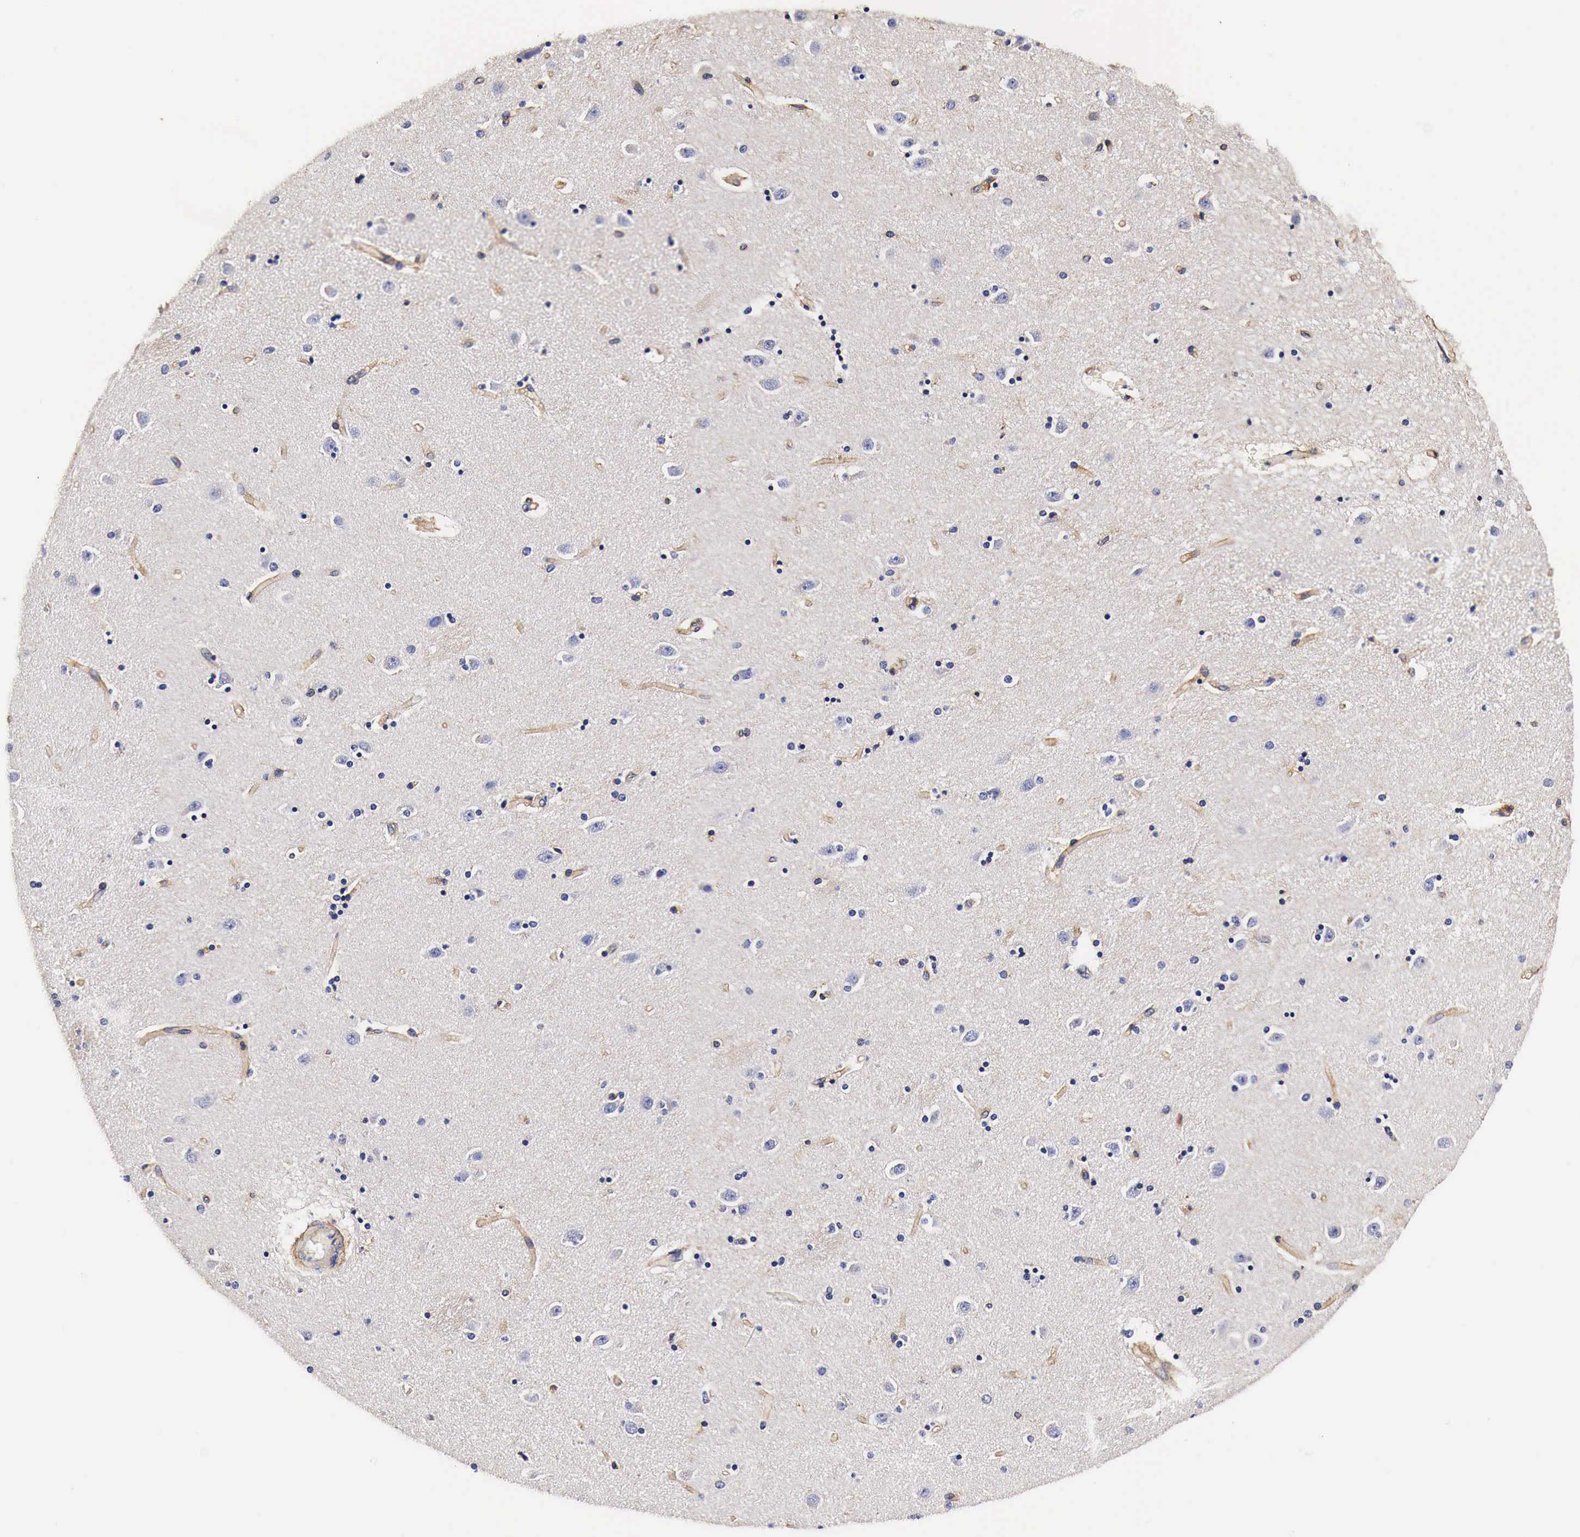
{"staining": {"intensity": "weak", "quantity": "<25%", "location": "cytoplasmic/membranous"}, "tissue": "caudate", "cell_type": "Glial cells", "image_type": "normal", "snomed": [{"axis": "morphology", "description": "Normal tissue, NOS"}, {"axis": "topography", "description": "Lateral ventricle wall"}], "caption": "Caudate was stained to show a protein in brown. There is no significant expression in glial cells. (DAB (3,3'-diaminobenzidine) IHC, high magnification).", "gene": "RP2", "patient": {"sex": "female", "age": 54}}